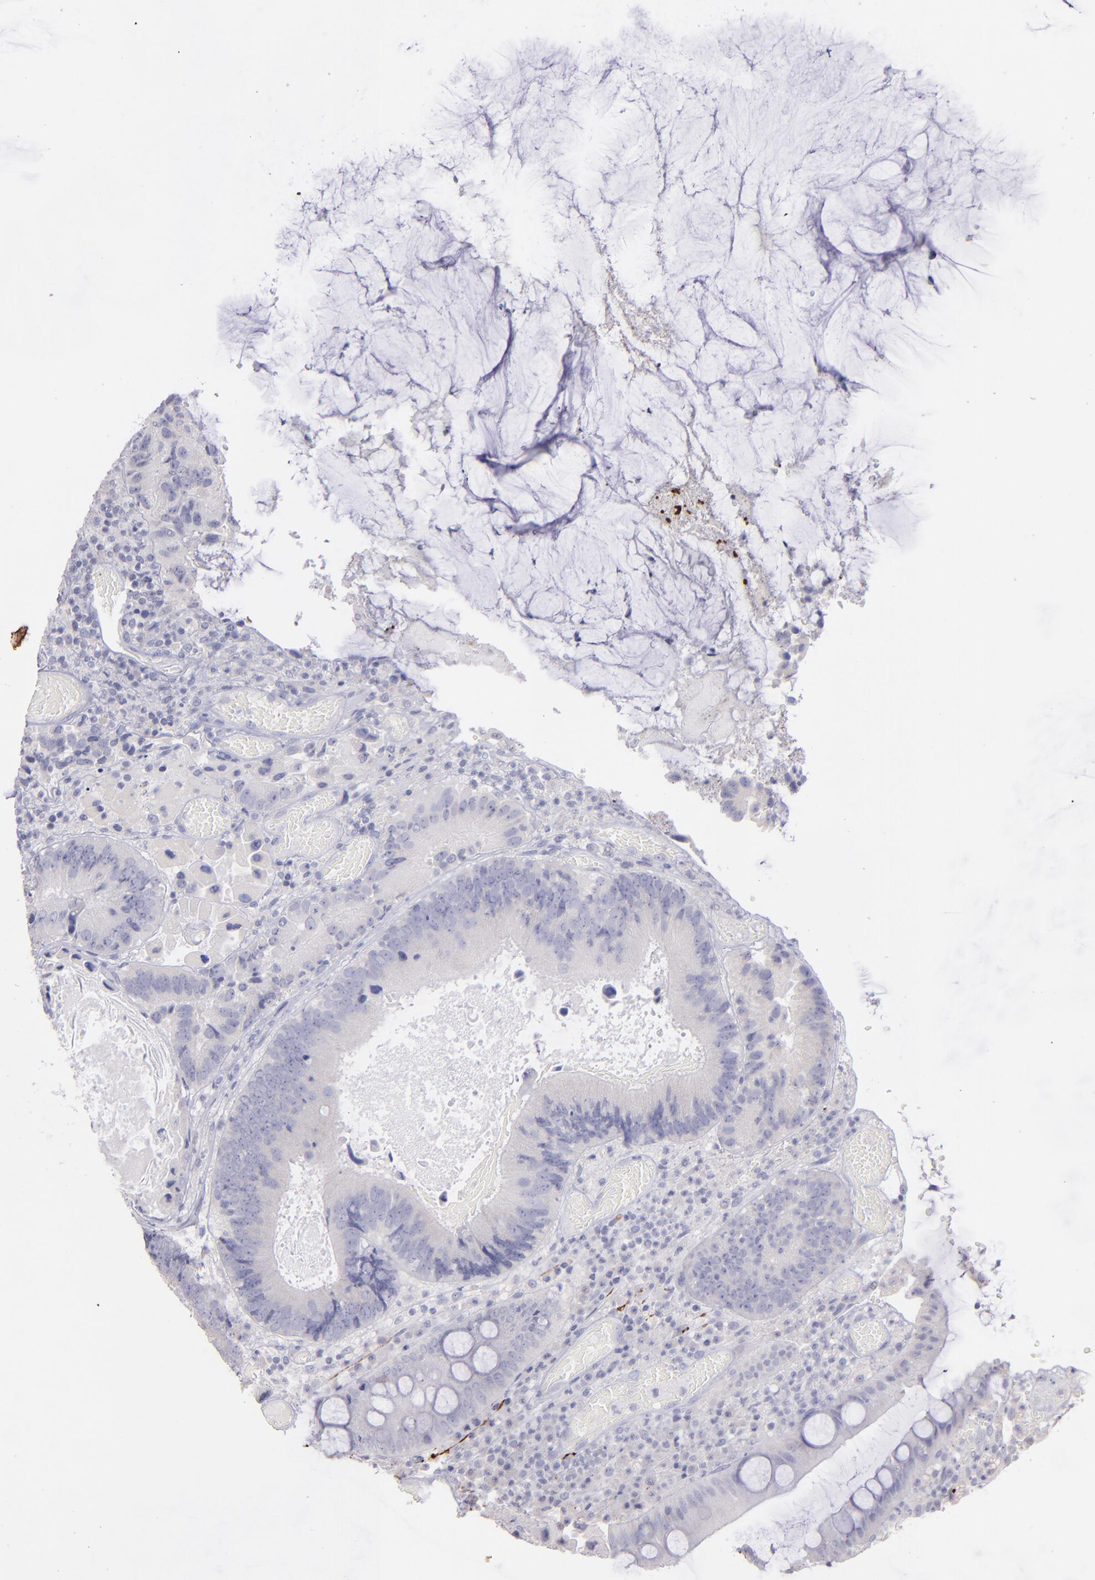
{"staining": {"intensity": "negative", "quantity": "none", "location": "none"}, "tissue": "colorectal cancer", "cell_type": "Tumor cells", "image_type": "cancer", "snomed": [{"axis": "morphology", "description": "Normal tissue, NOS"}, {"axis": "morphology", "description": "Adenocarcinoma, NOS"}, {"axis": "topography", "description": "Colon"}], "caption": "The histopathology image reveals no significant expression in tumor cells of colorectal cancer.", "gene": "SNAP25", "patient": {"sex": "female", "age": 78}}